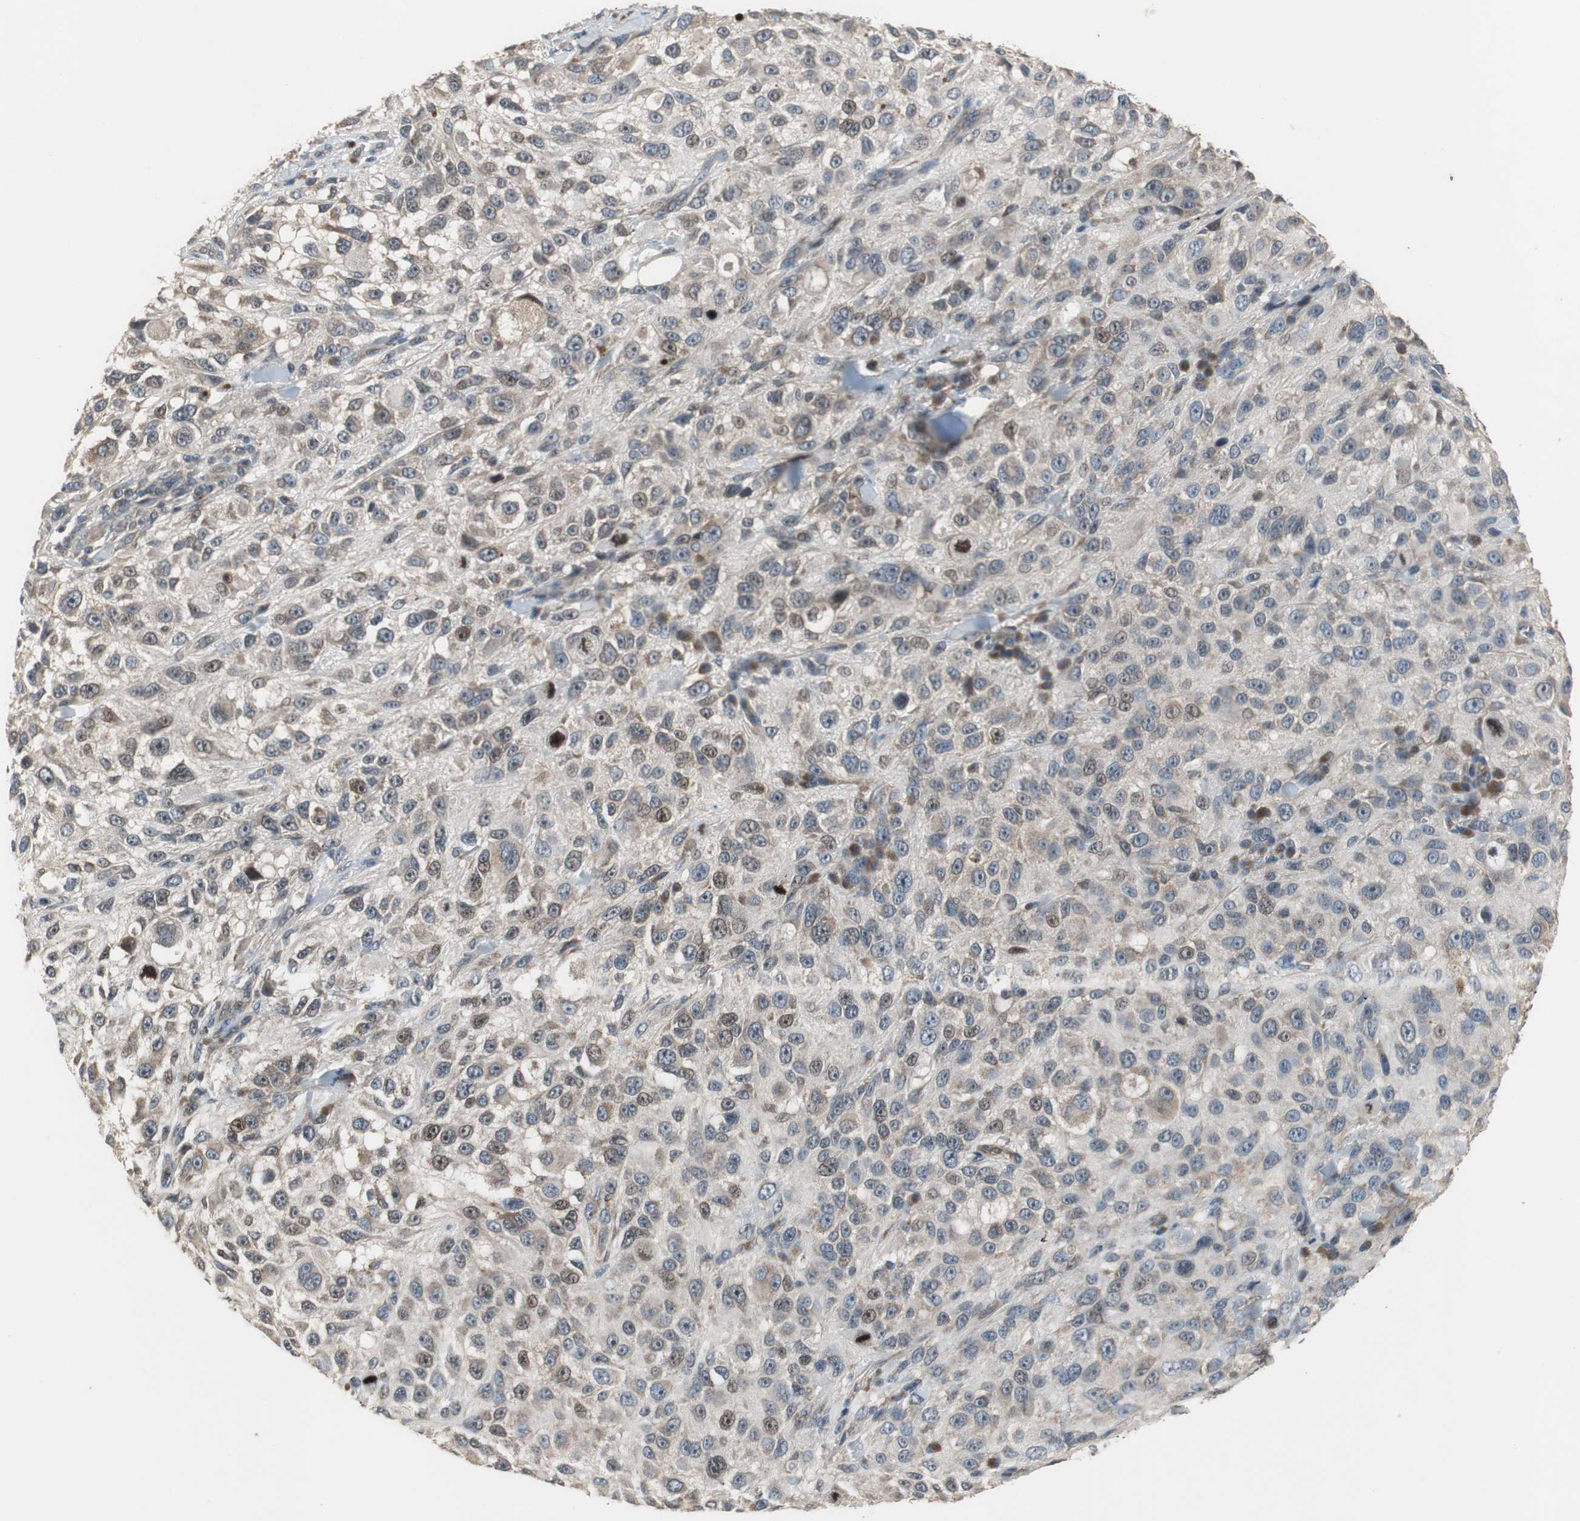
{"staining": {"intensity": "weak", "quantity": ">75%", "location": "cytoplasmic/membranous"}, "tissue": "melanoma", "cell_type": "Tumor cells", "image_type": "cancer", "snomed": [{"axis": "morphology", "description": "Necrosis, NOS"}, {"axis": "morphology", "description": "Malignant melanoma, NOS"}, {"axis": "topography", "description": "Skin"}], "caption": "A histopathology image showing weak cytoplasmic/membranous expression in approximately >75% of tumor cells in malignant melanoma, as visualized by brown immunohistochemical staining.", "gene": "ZMPSTE24", "patient": {"sex": "female", "age": 87}}